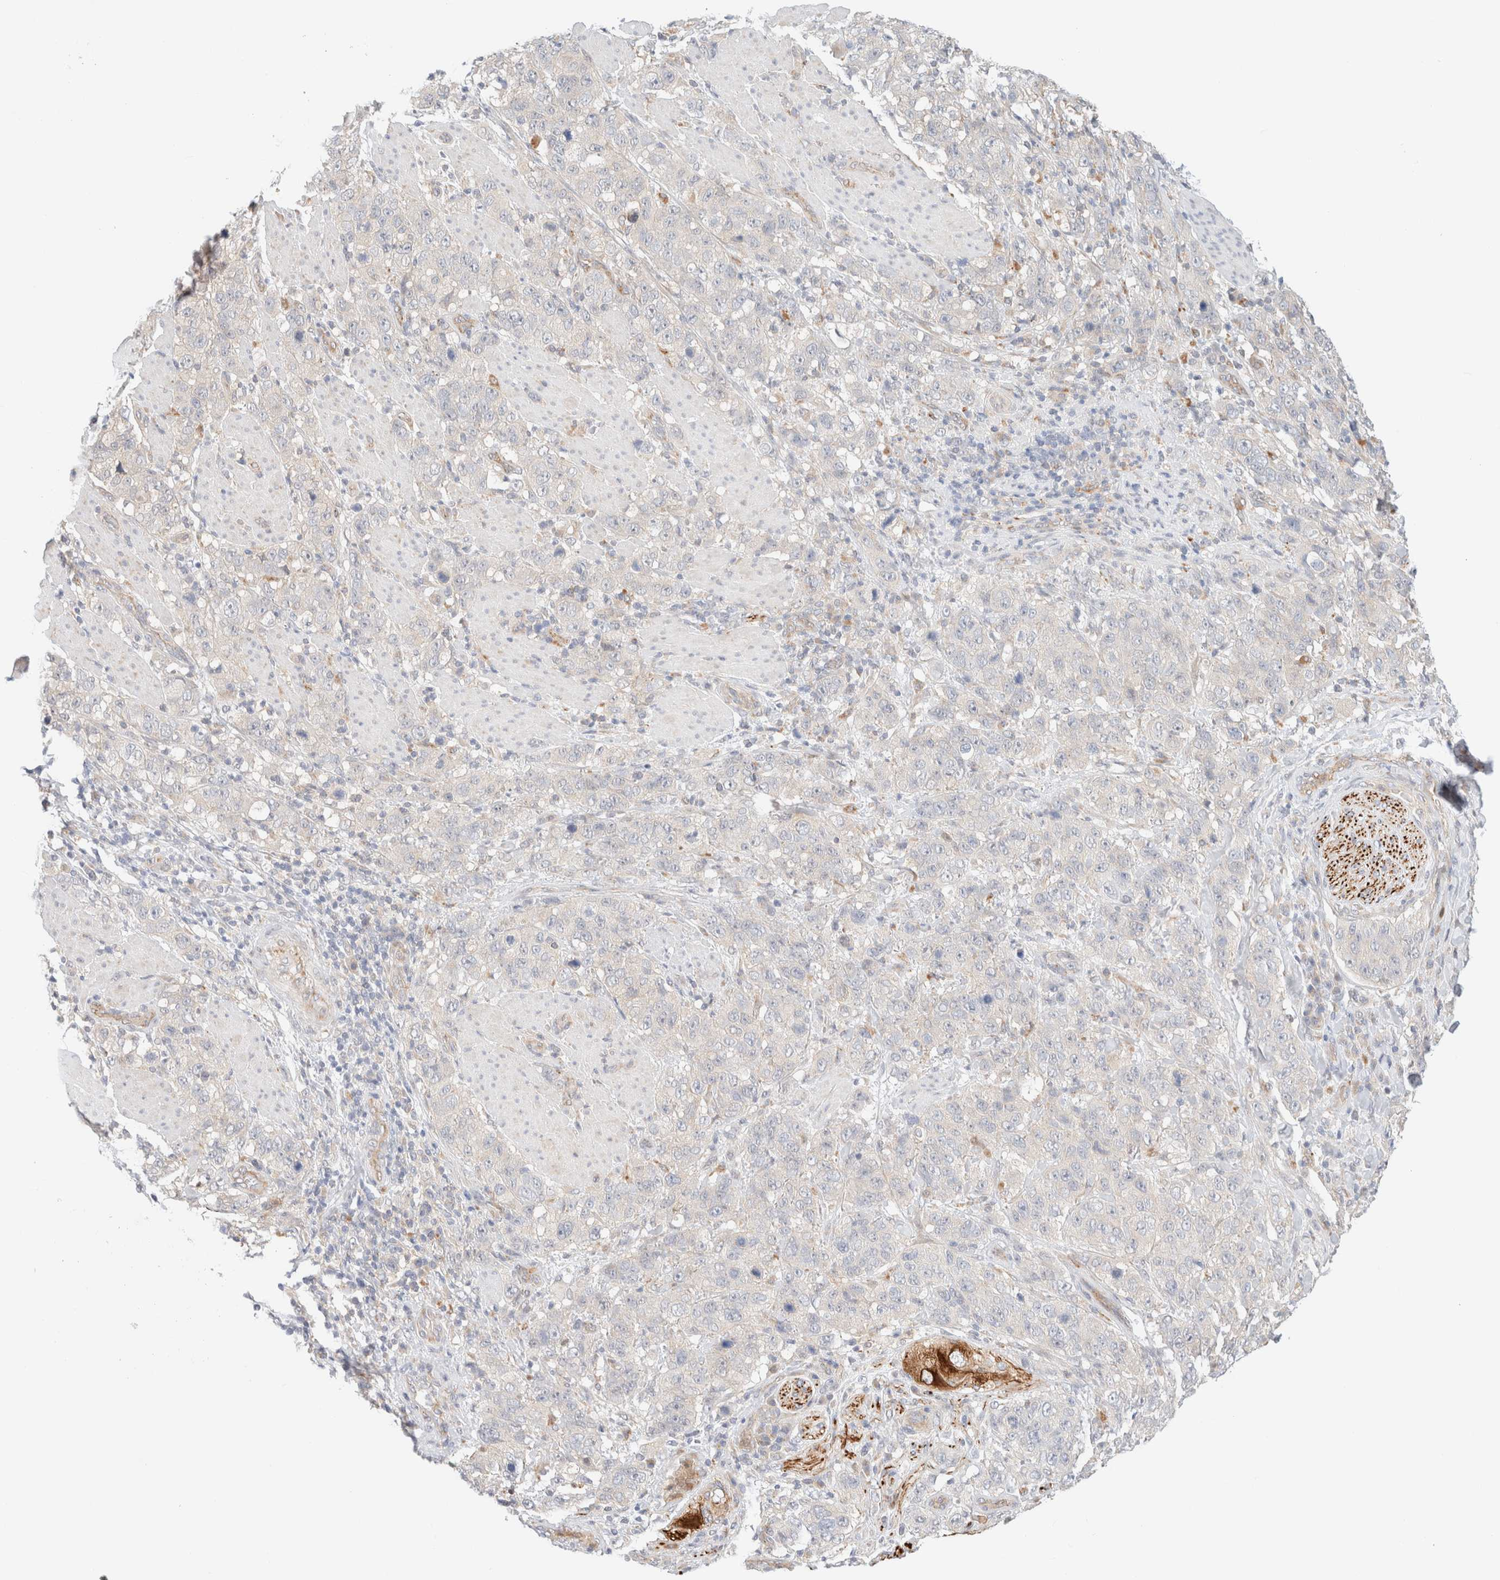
{"staining": {"intensity": "negative", "quantity": "none", "location": "none"}, "tissue": "stomach cancer", "cell_type": "Tumor cells", "image_type": "cancer", "snomed": [{"axis": "morphology", "description": "Adenocarcinoma, NOS"}, {"axis": "topography", "description": "Stomach"}], "caption": "Protein analysis of stomach cancer demonstrates no significant positivity in tumor cells. (DAB immunohistochemistry (IHC) visualized using brightfield microscopy, high magnification).", "gene": "UNC13B", "patient": {"sex": "male", "age": 48}}